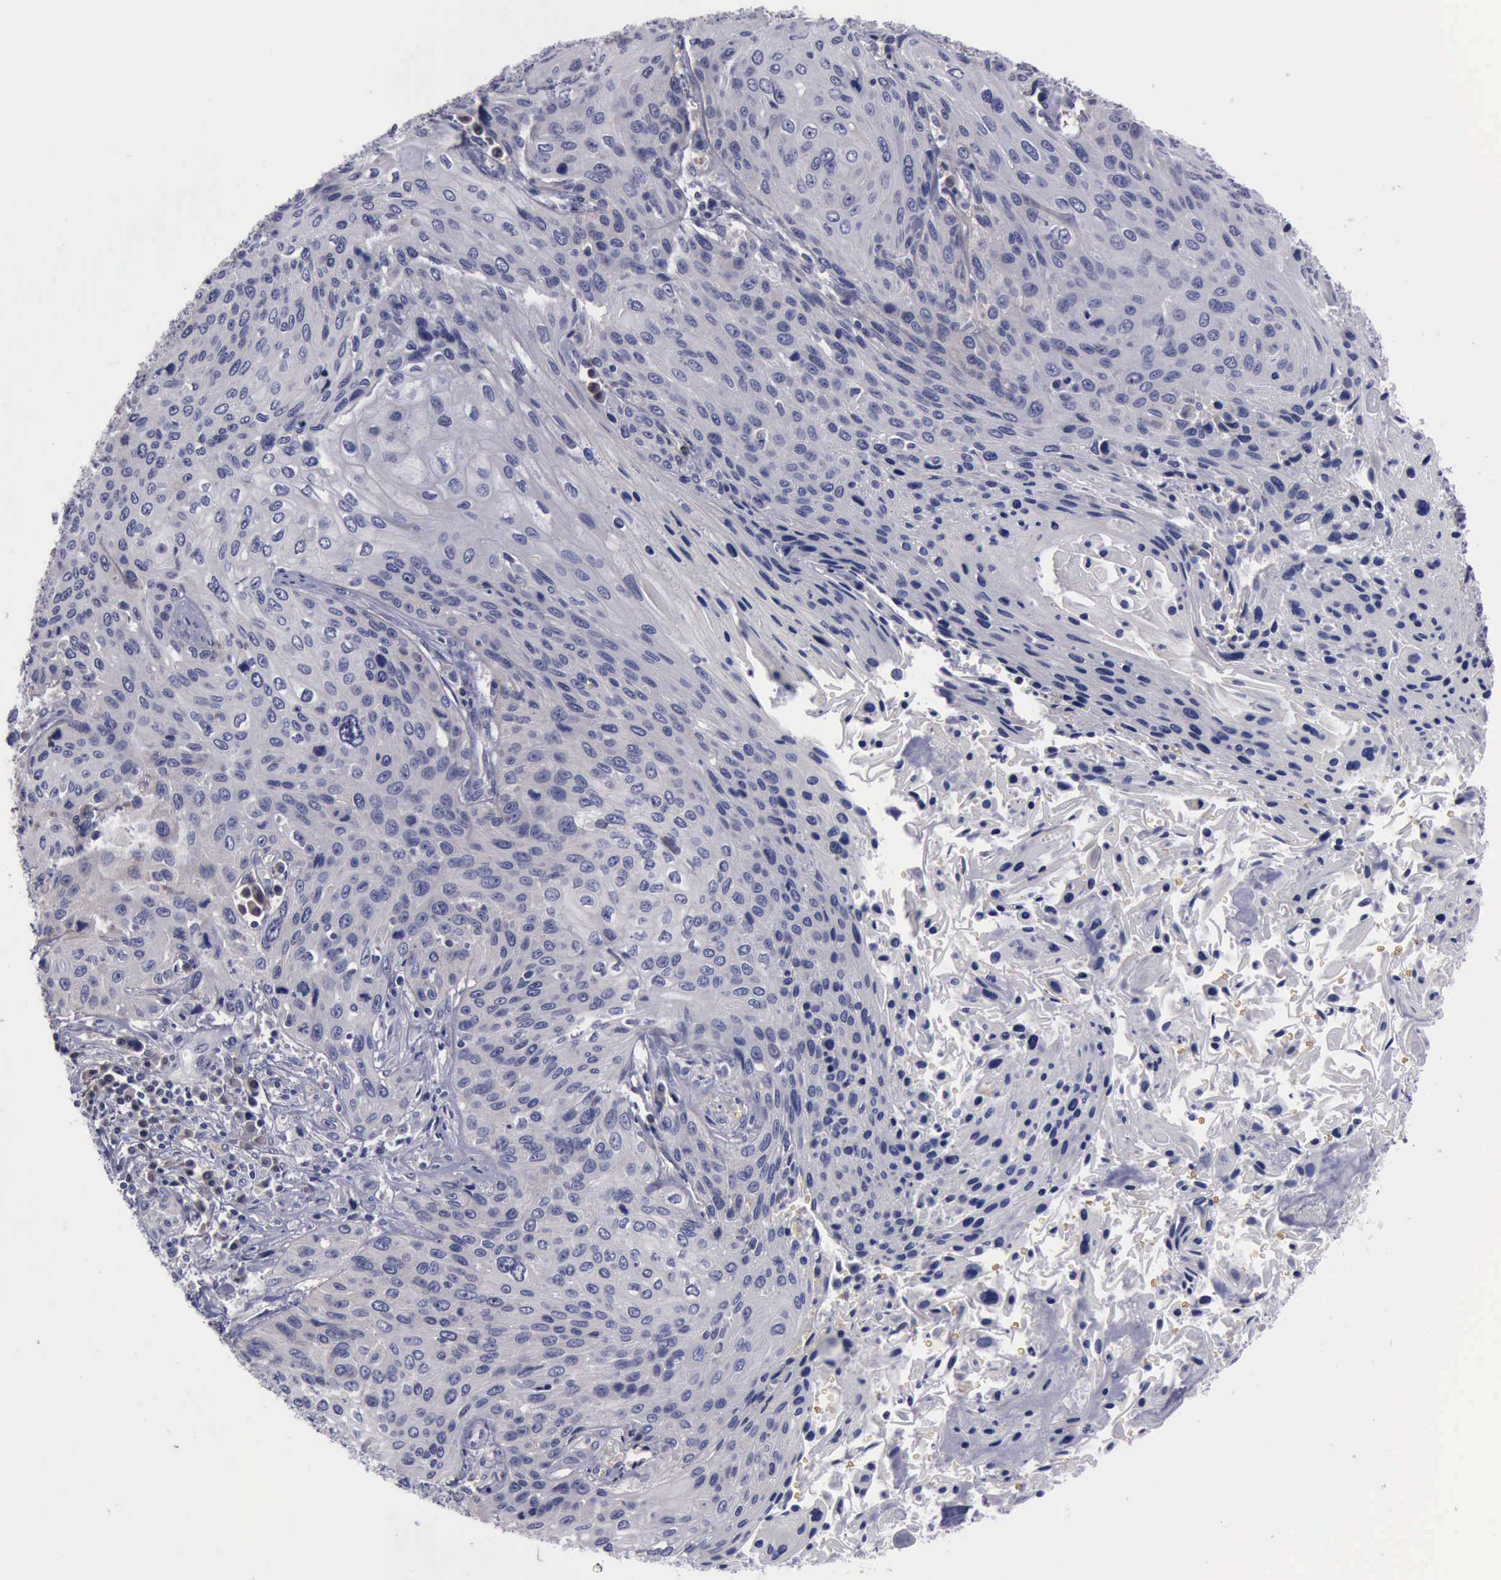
{"staining": {"intensity": "negative", "quantity": "none", "location": "none"}, "tissue": "cervical cancer", "cell_type": "Tumor cells", "image_type": "cancer", "snomed": [{"axis": "morphology", "description": "Squamous cell carcinoma, NOS"}, {"axis": "topography", "description": "Cervix"}], "caption": "Immunohistochemical staining of human cervical cancer (squamous cell carcinoma) exhibits no significant expression in tumor cells. The staining is performed using DAB brown chromogen with nuclei counter-stained in using hematoxylin.", "gene": "CEP128", "patient": {"sex": "female", "age": 32}}